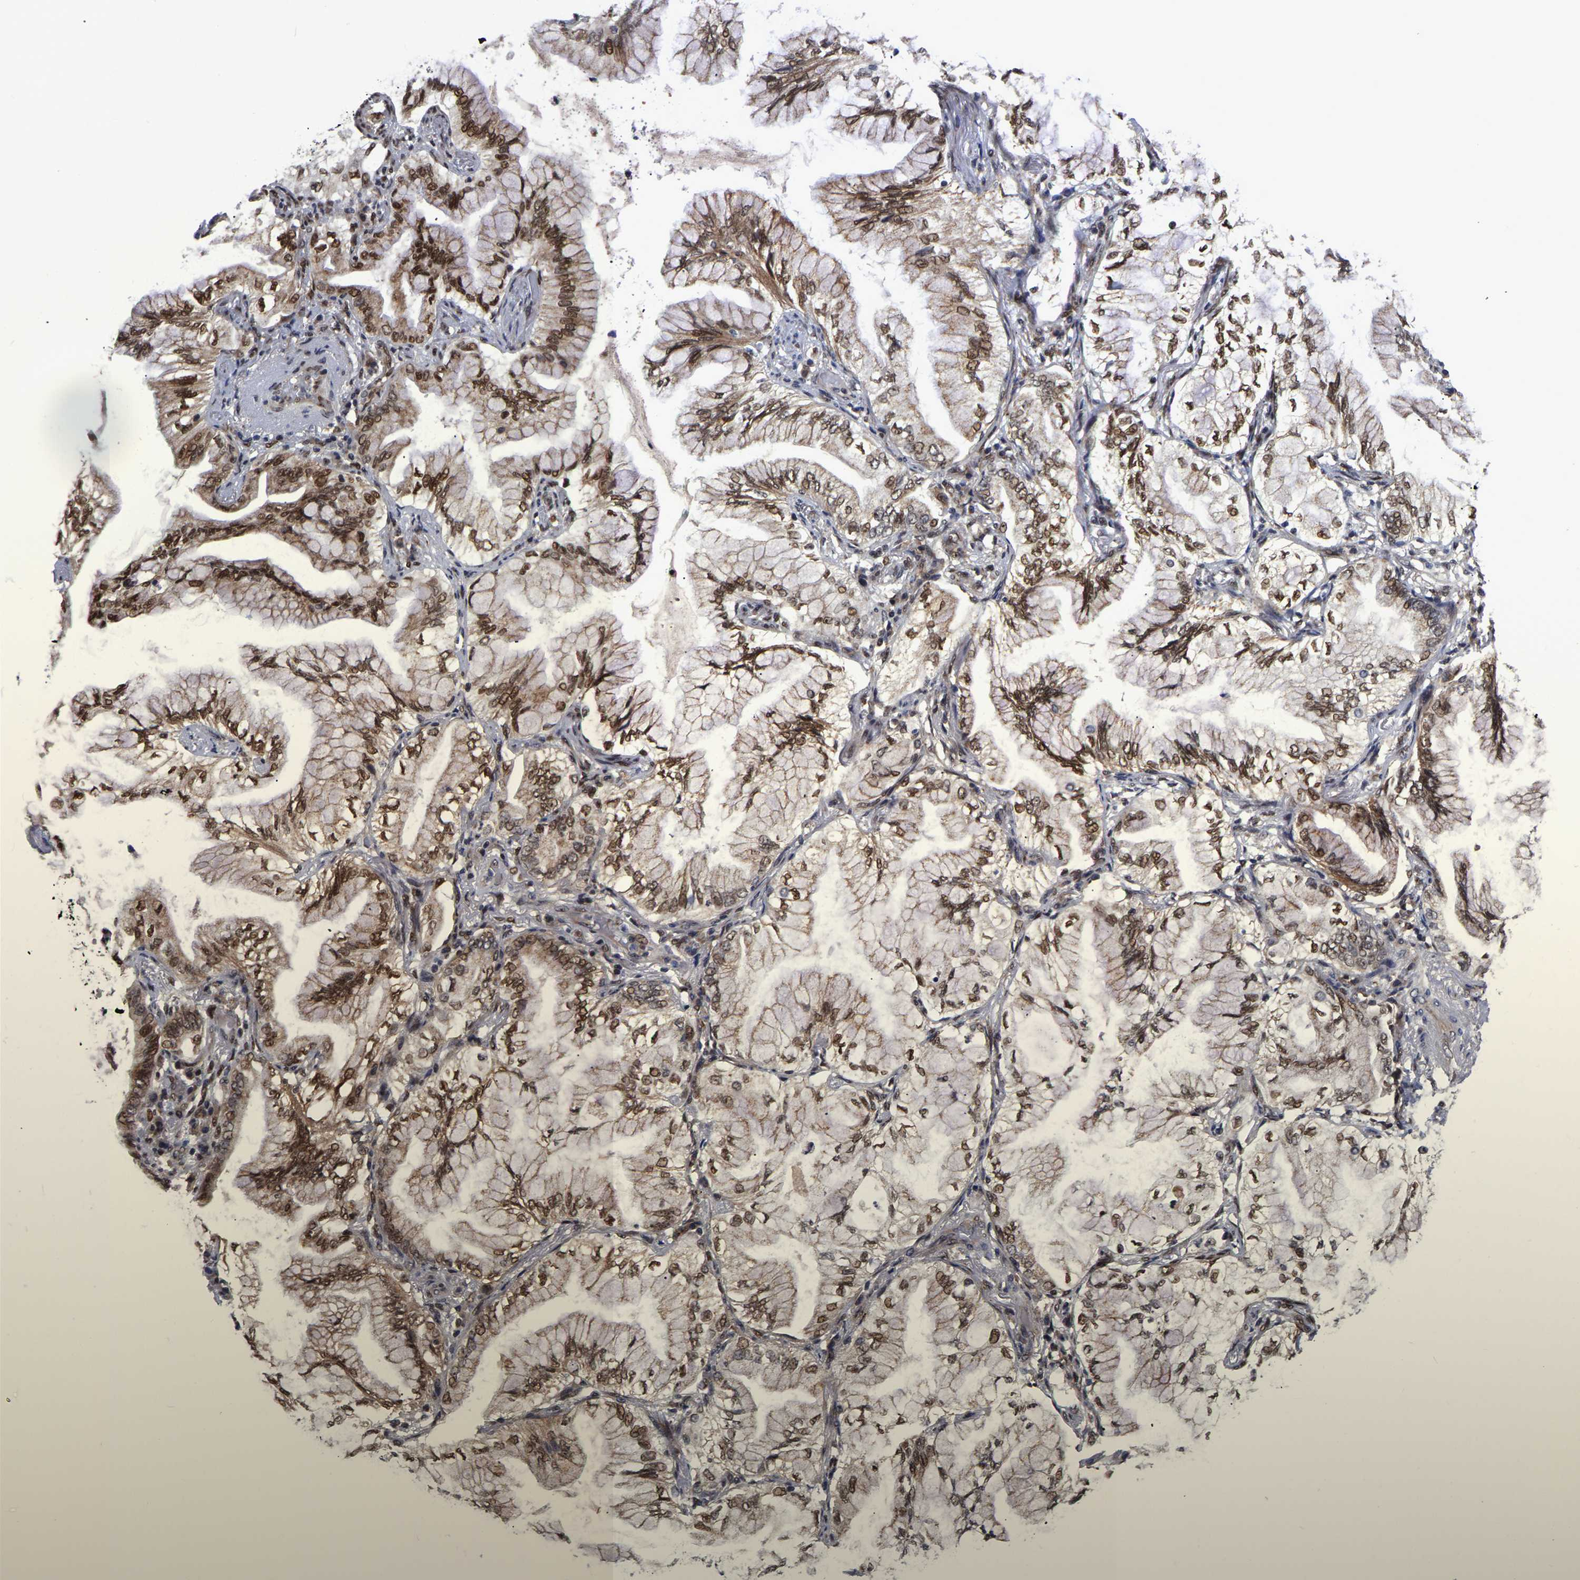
{"staining": {"intensity": "moderate", "quantity": ">75%", "location": "cytoplasmic/membranous,nuclear"}, "tissue": "lung cancer", "cell_type": "Tumor cells", "image_type": "cancer", "snomed": [{"axis": "morphology", "description": "Adenocarcinoma, NOS"}, {"axis": "topography", "description": "Lung"}], "caption": "Protein expression analysis of human adenocarcinoma (lung) reveals moderate cytoplasmic/membranous and nuclear positivity in about >75% of tumor cells.", "gene": "JUNB", "patient": {"sex": "female", "age": 70}}